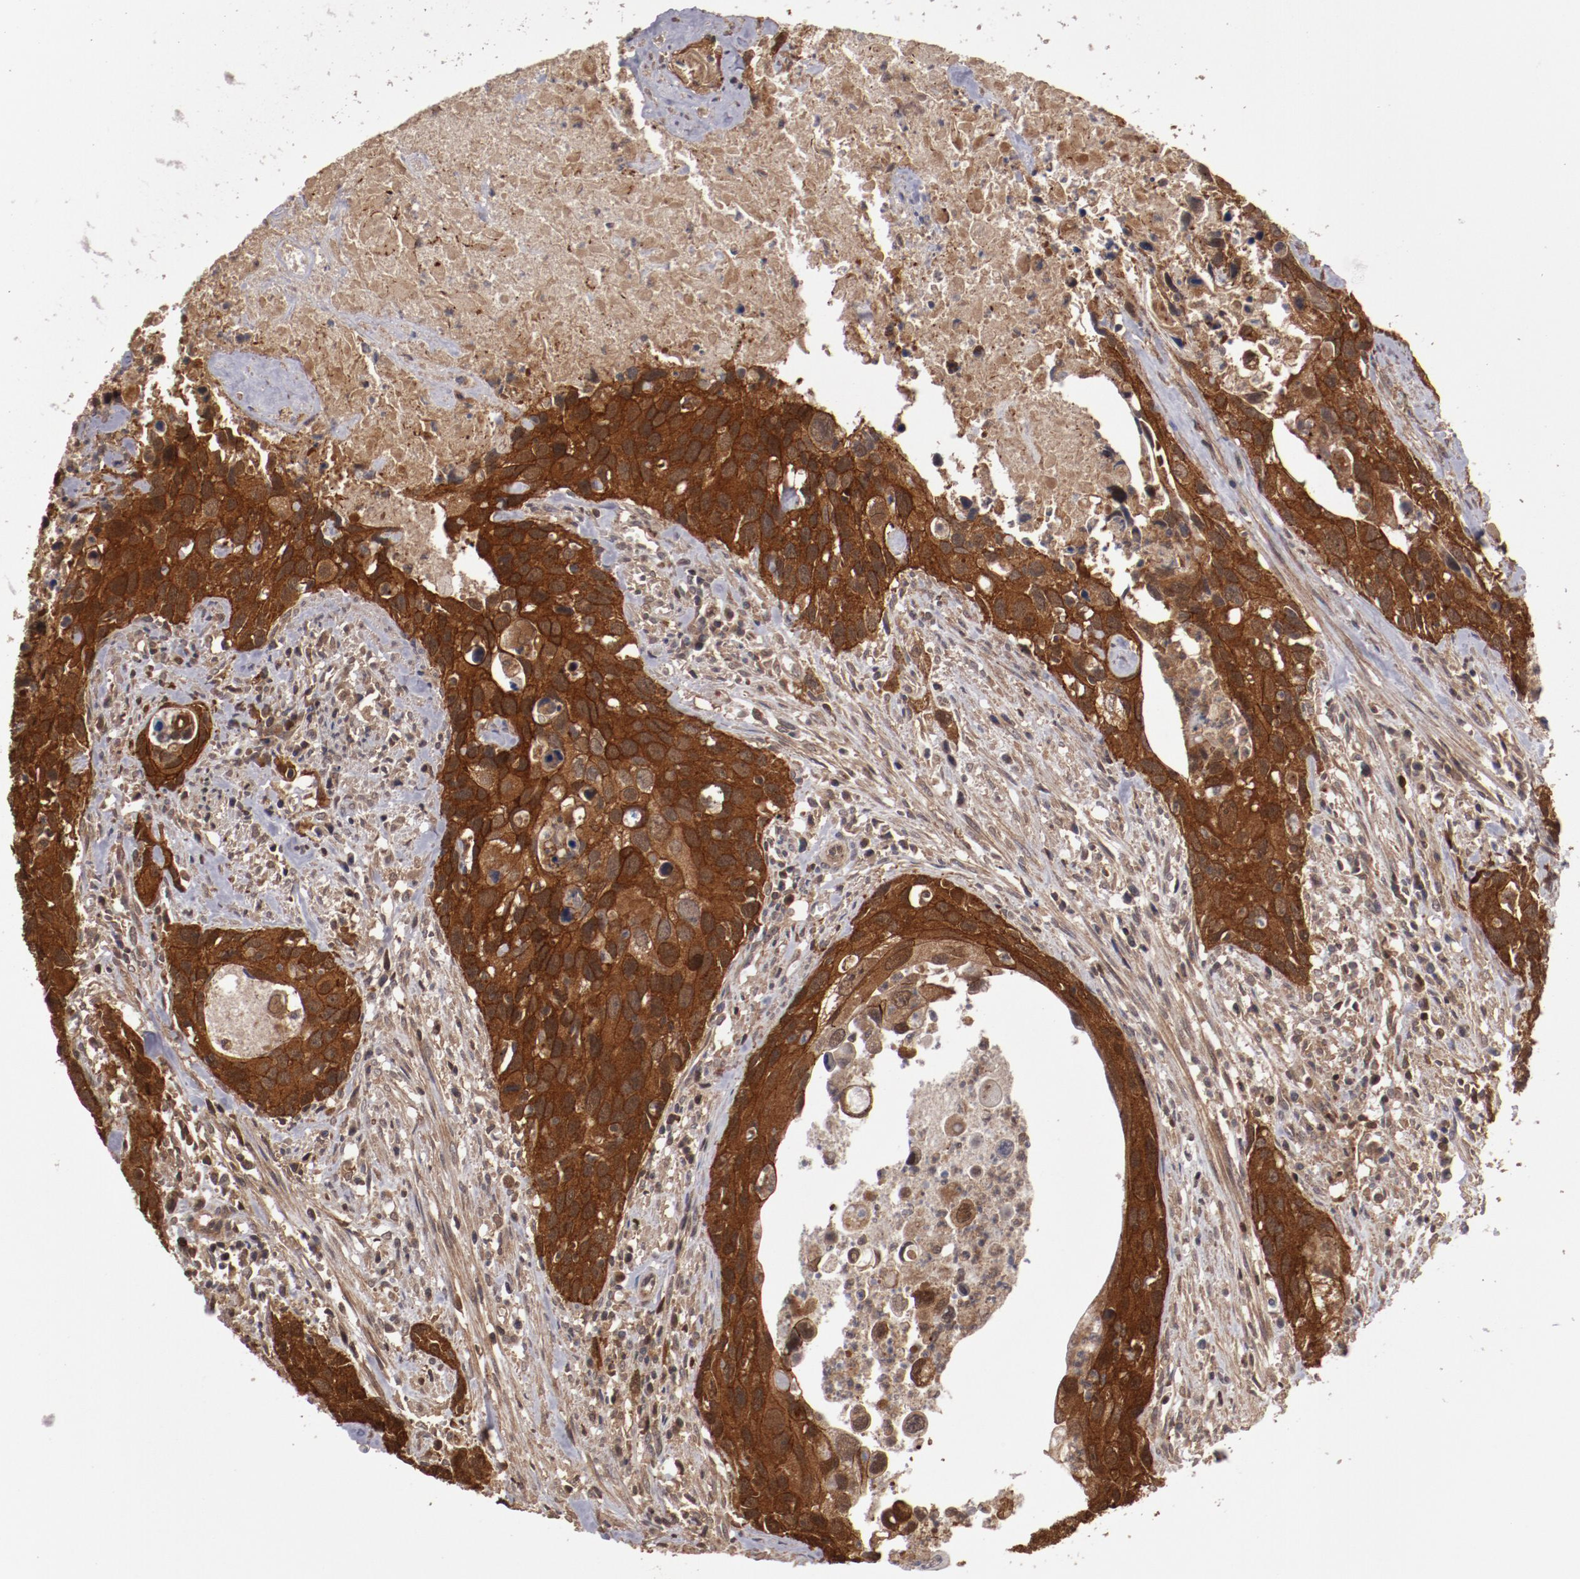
{"staining": {"intensity": "strong", "quantity": ">75%", "location": "cytoplasmic/membranous"}, "tissue": "urothelial cancer", "cell_type": "Tumor cells", "image_type": "cancer", "snomed": [{"axis": "morphology", "description": "Urothelial carcinoma, High grade"}, {"axis": "topography", "description": "Urinary bladder"}], "caption": "A high-resolution histopathology image shows immunohistochemistry (IHC) staining of urothelial carcinoma (high-grade), which shows strong cytoplasmic/membranous positivity in approximately >75% of tumor cells.", "gene": "RPS6KA6", "patient": {"sex": "male", "age": 71}}